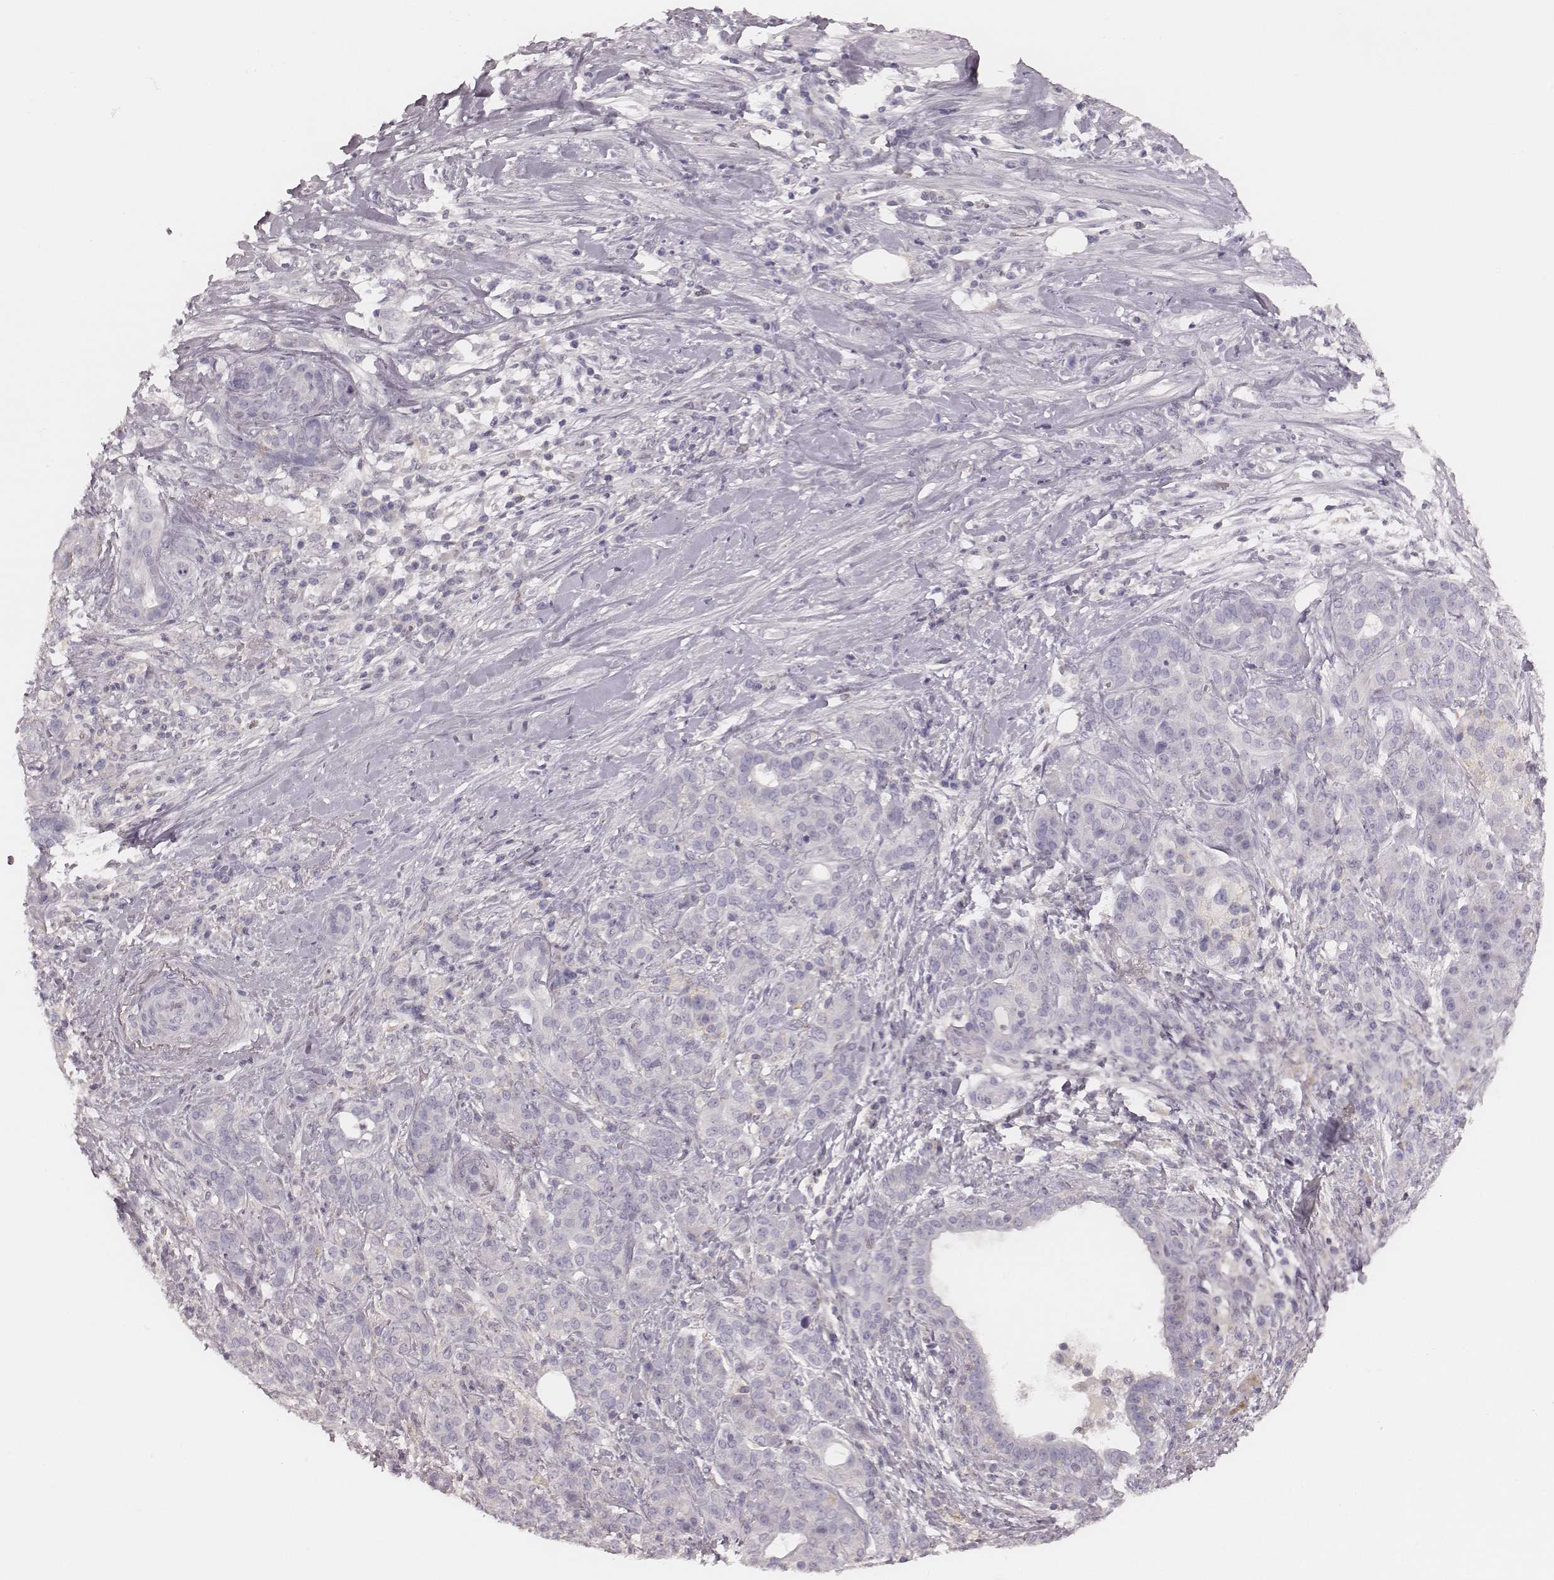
{"staining": {"intensity": "negative", "quantity": "none", "location": "none"}, "tissue": "pancreatic cancer", "cell_type": "Tumor cells", "image_type": "cancer", "snomed": [{"axis": "morphology", "description": "Normal tissue, NOS"}, {"axis": "morphology", "description": "Inflammation, NOS"}, {"axis": "morphology", "description": "Adenocarcinoma, NOS"}, {"axis": "topography", "description": "Pancreas"}], "caption": "Protein analysis of pancreatic cancer (adenocarcinoma) displays no significant staining in tumor cells. (DAB (3,3'-diaminobenzidine) immunohistochemistry (IHC) visualized using brightfield microscopy, high magnification).", "gene": "MSX1", "patient": {"sex": "male", "age": 57}}